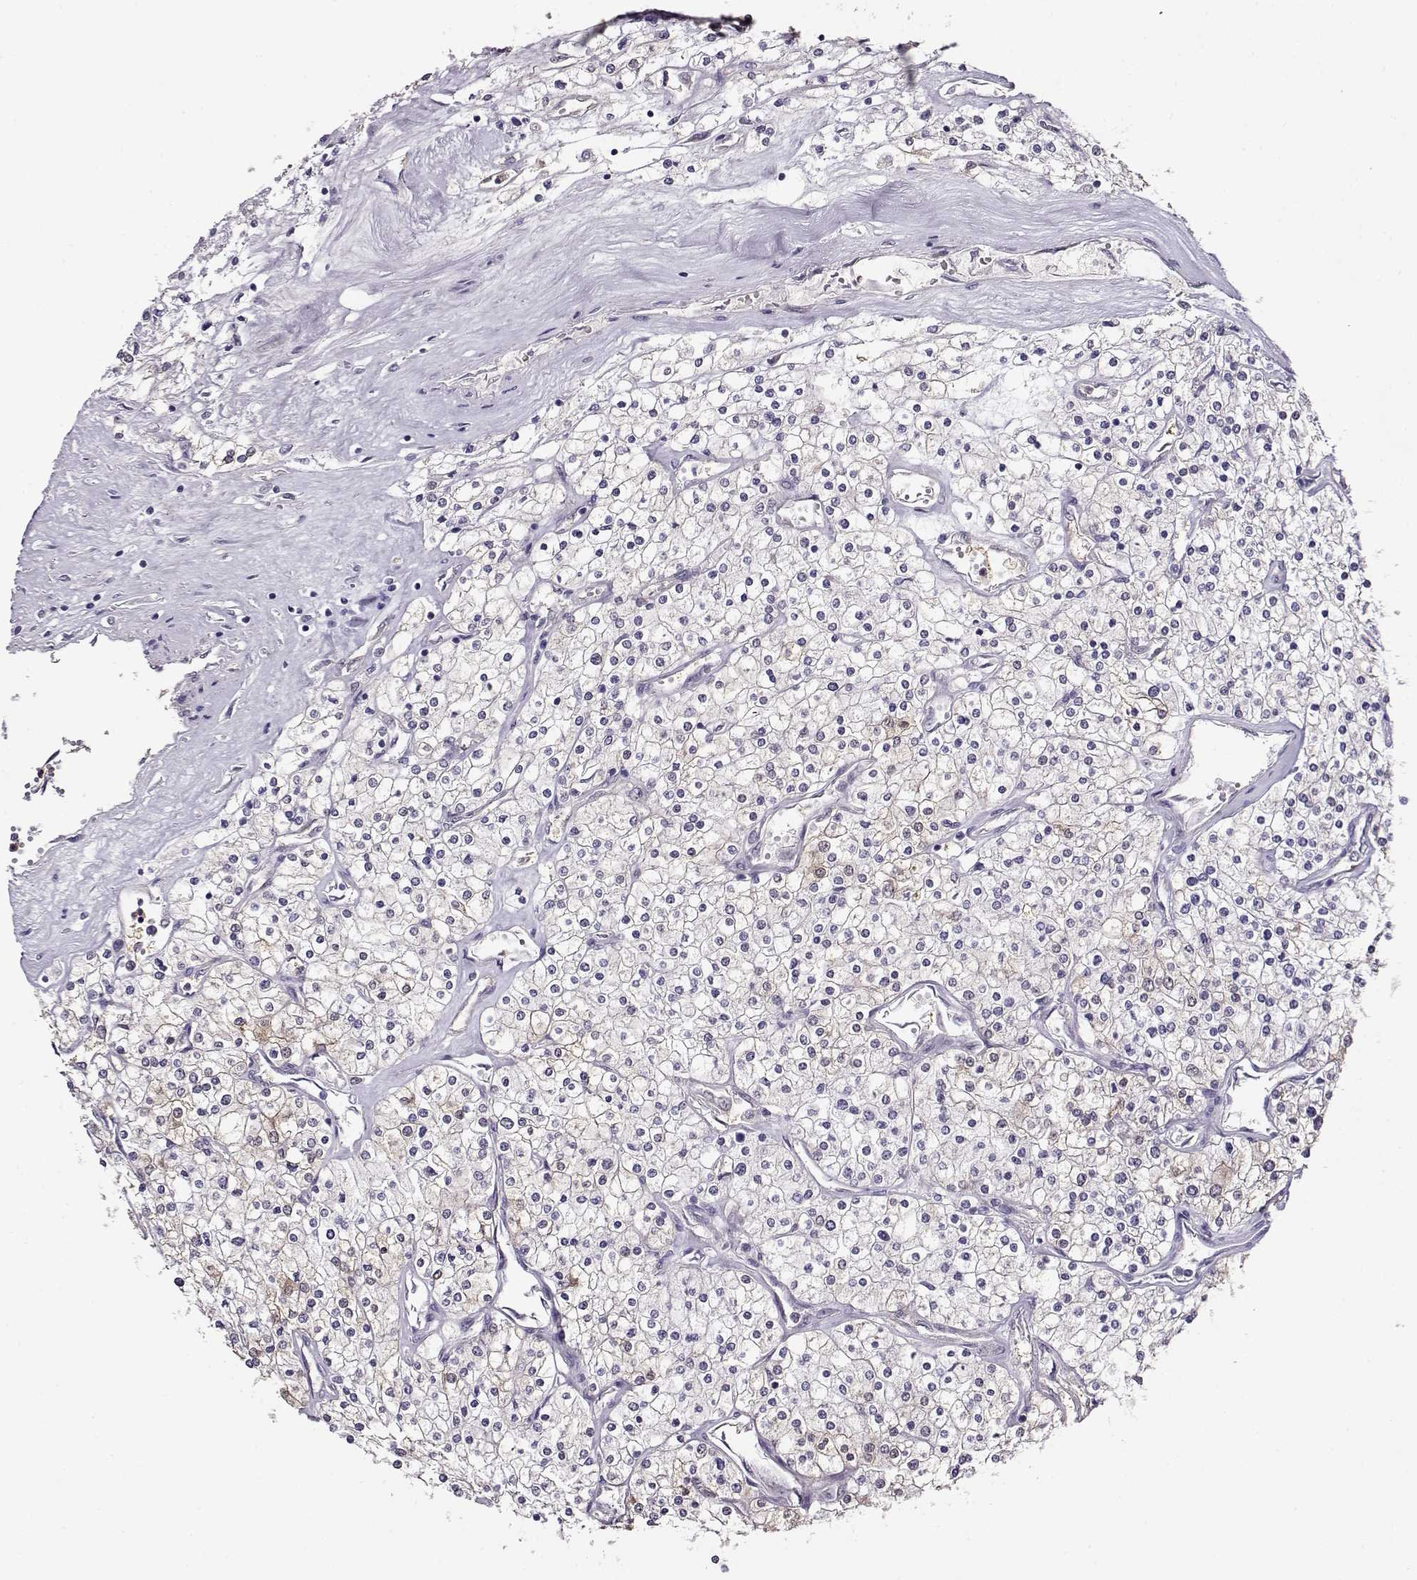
{"staining": {"intensity": "weak", "quantity": "<25%", "location": "cytoplasmic/membranous"}, "tissue": "renal cancer", "cell_type": "Tumor cells", "image_type": "cancer", "snomed": [{"axis": "morphology", "description": "Adenocarcinoma, NOS"}, {"axis": "topography", "description": "Kidney"}], "caption": "Renal cancer (adenocarcinoma) stained for a protein using IHC displays no staining tumor cells.", "gene": "CCR8", "patient": {"sex": "male", "age": 80}}